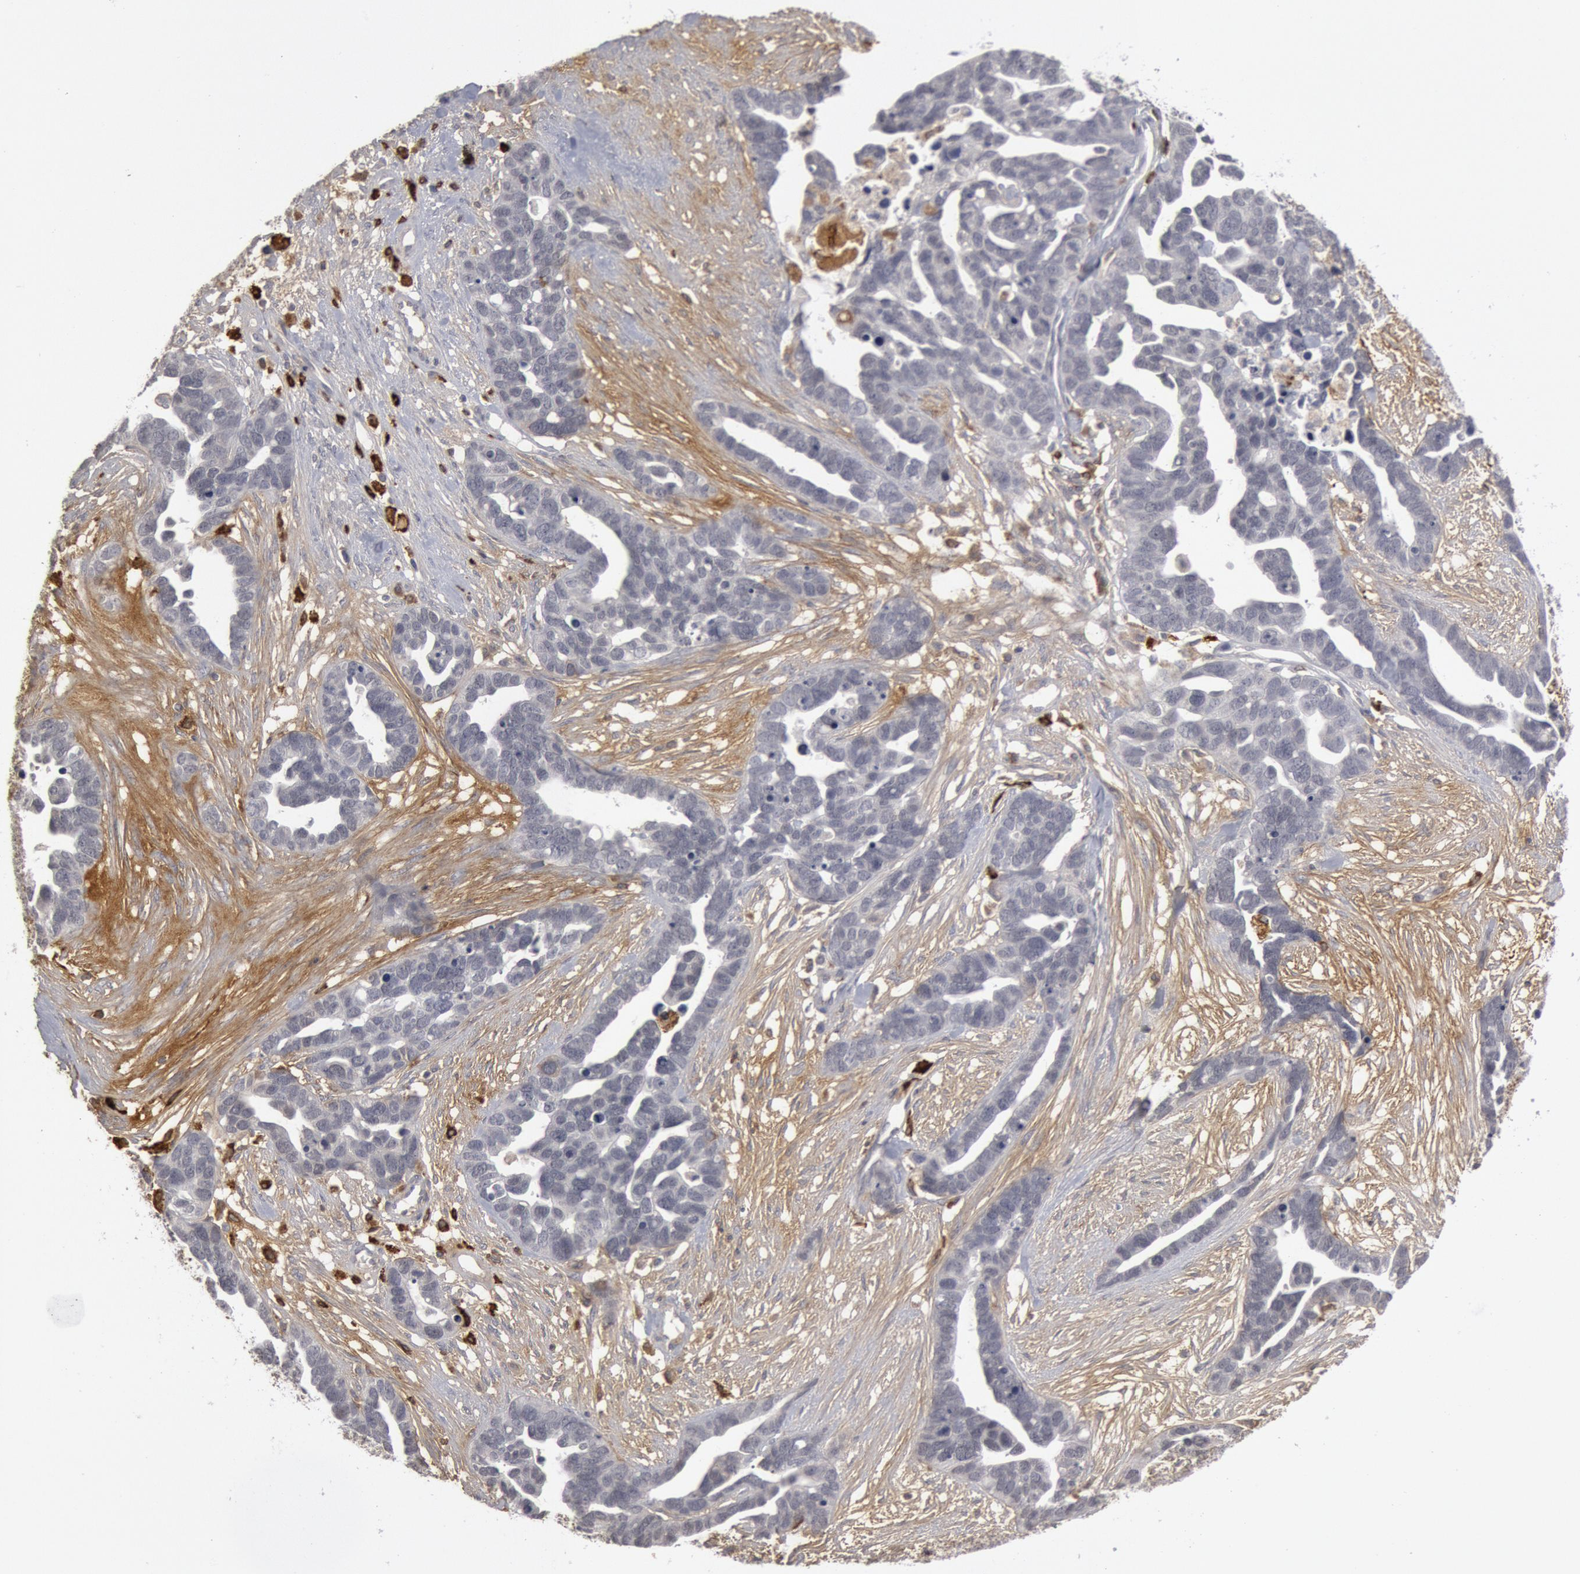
{"staining": {"intensity": "negative", "quantity": "none", "location": "none"}, "tissue": "ovarian cancer", "cell_type": "Tumor cells", "image_type": "cancer", "snomed": [{"axis": "morphology", "description": "Cystadenocarcinoma, serous, NOS"}, {"axis": "topography", "description": "Ovary"}], "caption": "Ovarian cancer stained for a protein using IHC exhibits no staining tumor cells.", "gene": "C1QC", "patient": {"sex": "female", "age": 54}}